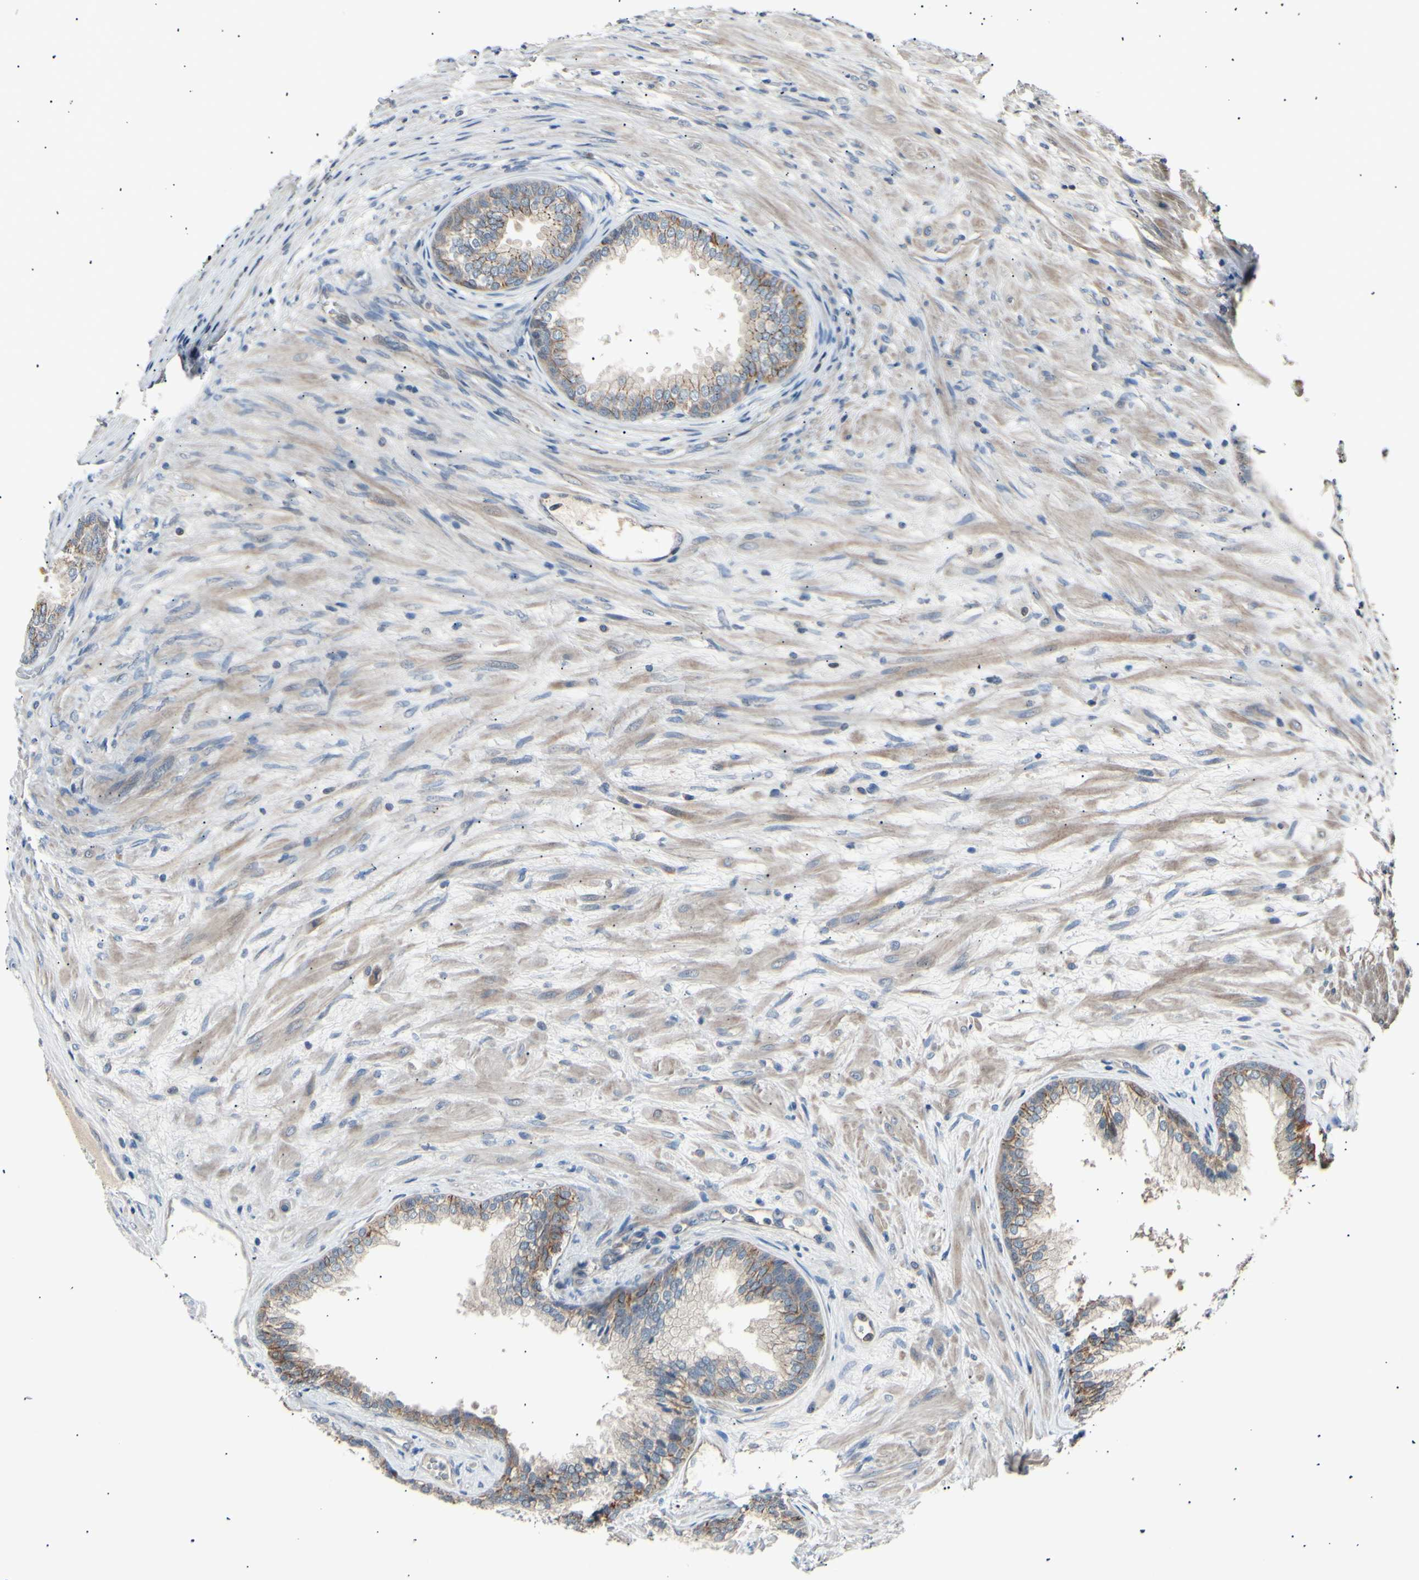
{"staining": {"intensity": "moderate", "quantity": "25%-75%", "location": "cytoplasmic/membranous"}, "tissue": "prostate", "cell_type": "Glandular cells", "image_type": "normal", "snomed": [{"axis": "morphology", "description": "Normal tissue, NOS"}, {"axis": "topography", "description": "Prostate"}], "caption": "Approximately 25%-75% of glandular cells in benign human prostate display moderate cytoplasmic/membranous protein expression as visualized by brown immunohistochemical staining.", "gene": "ITGA6", "patient": {"sex": "male", "age": 76}}